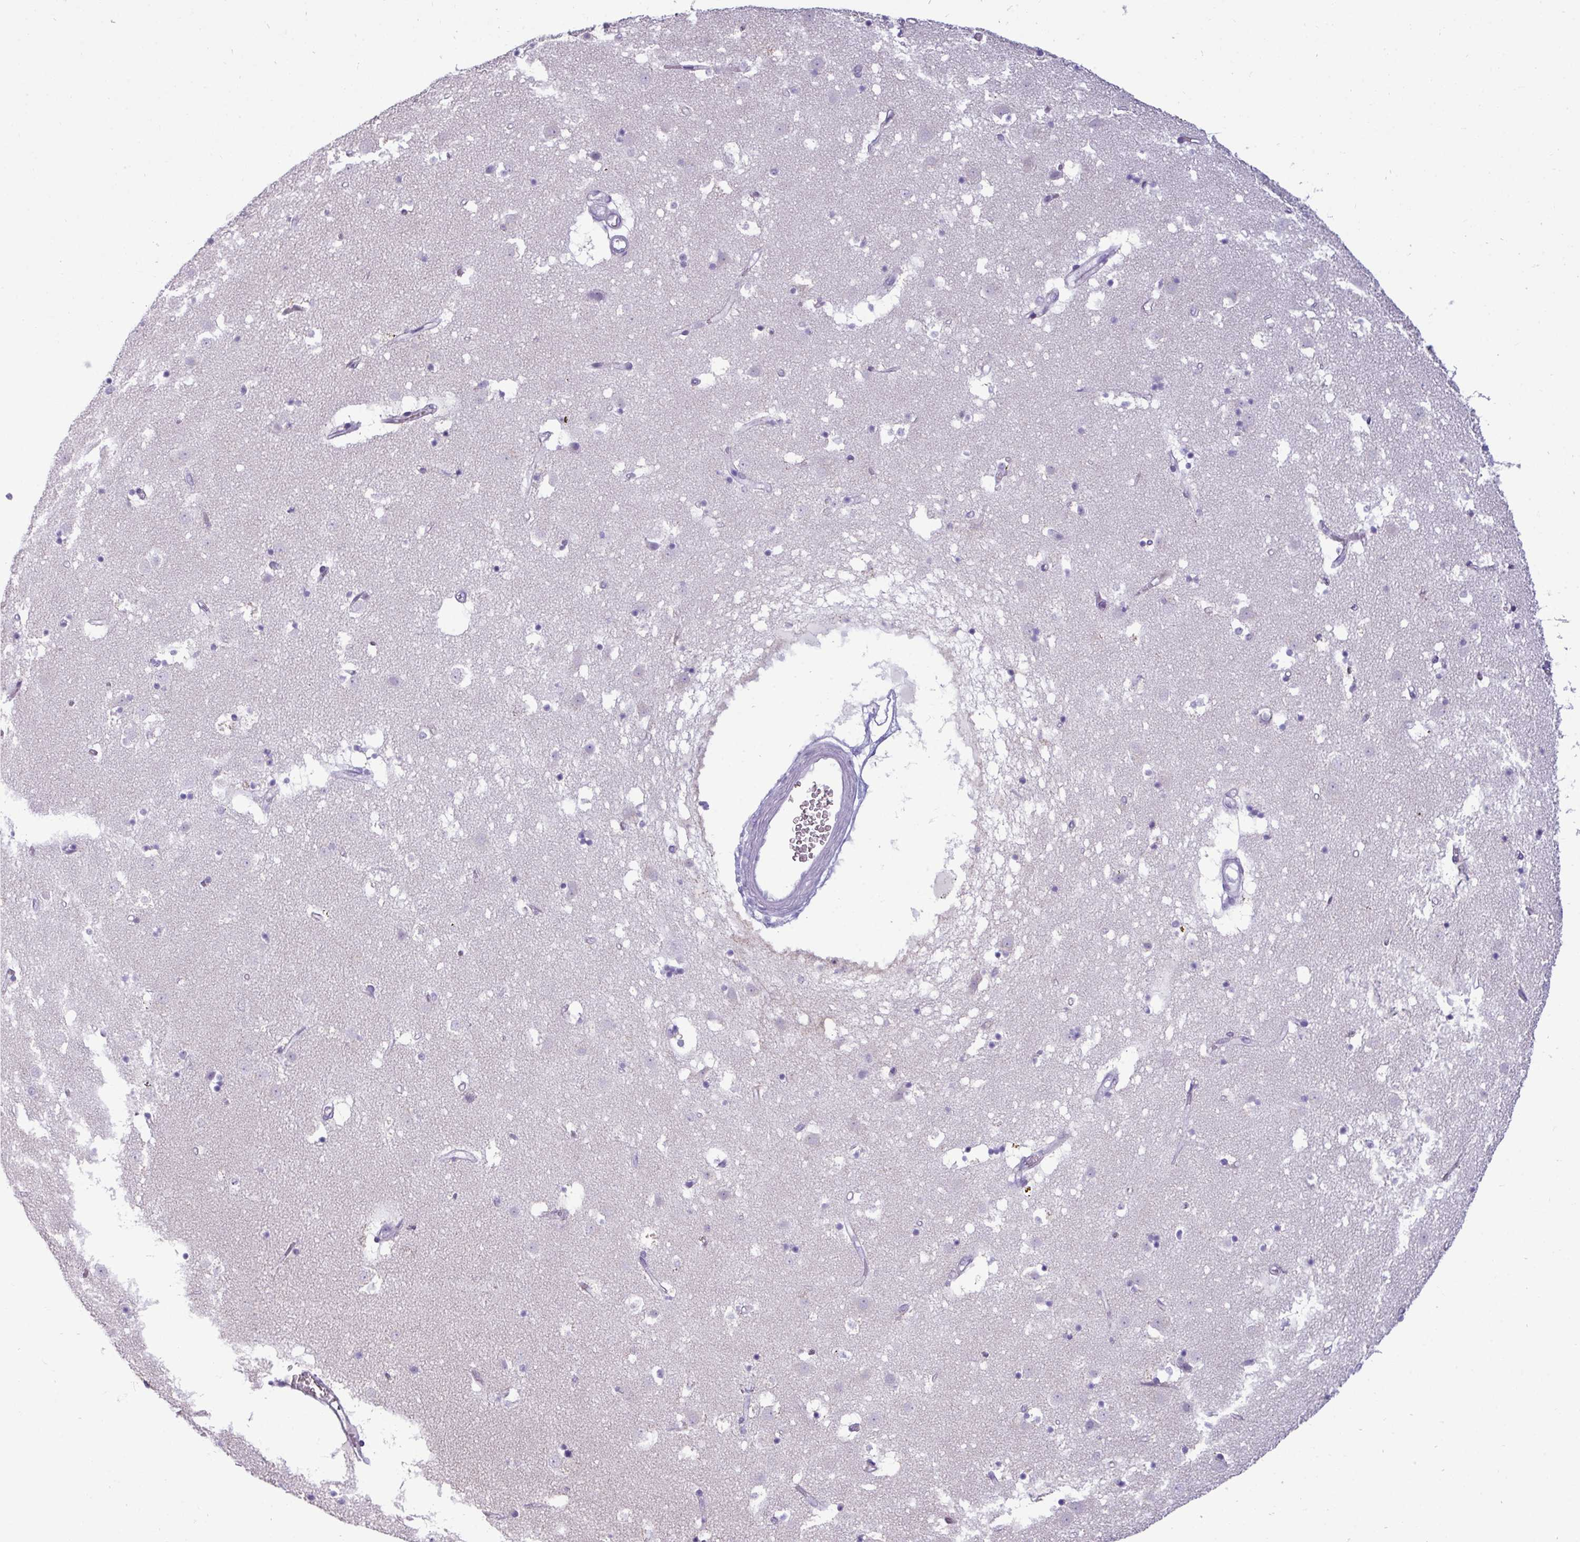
{"staining": {"intensity": "negative", "quantity": "none", "location": "none"}, "tissue": "caudate", "cell_type": "Glial cells", "image_type": "normal", "snomed": [{"axis": "morphology", "description": "Normal tissue, NOS"}, {"axis": "topography", "description": "Lateral ventricle wall"}], "caption": "Protein analysis of normal caudate demonstrates no significant positivity in glial cells.", "gene": "TRIM39", "patient": {"sex": "male", "age": 58}}